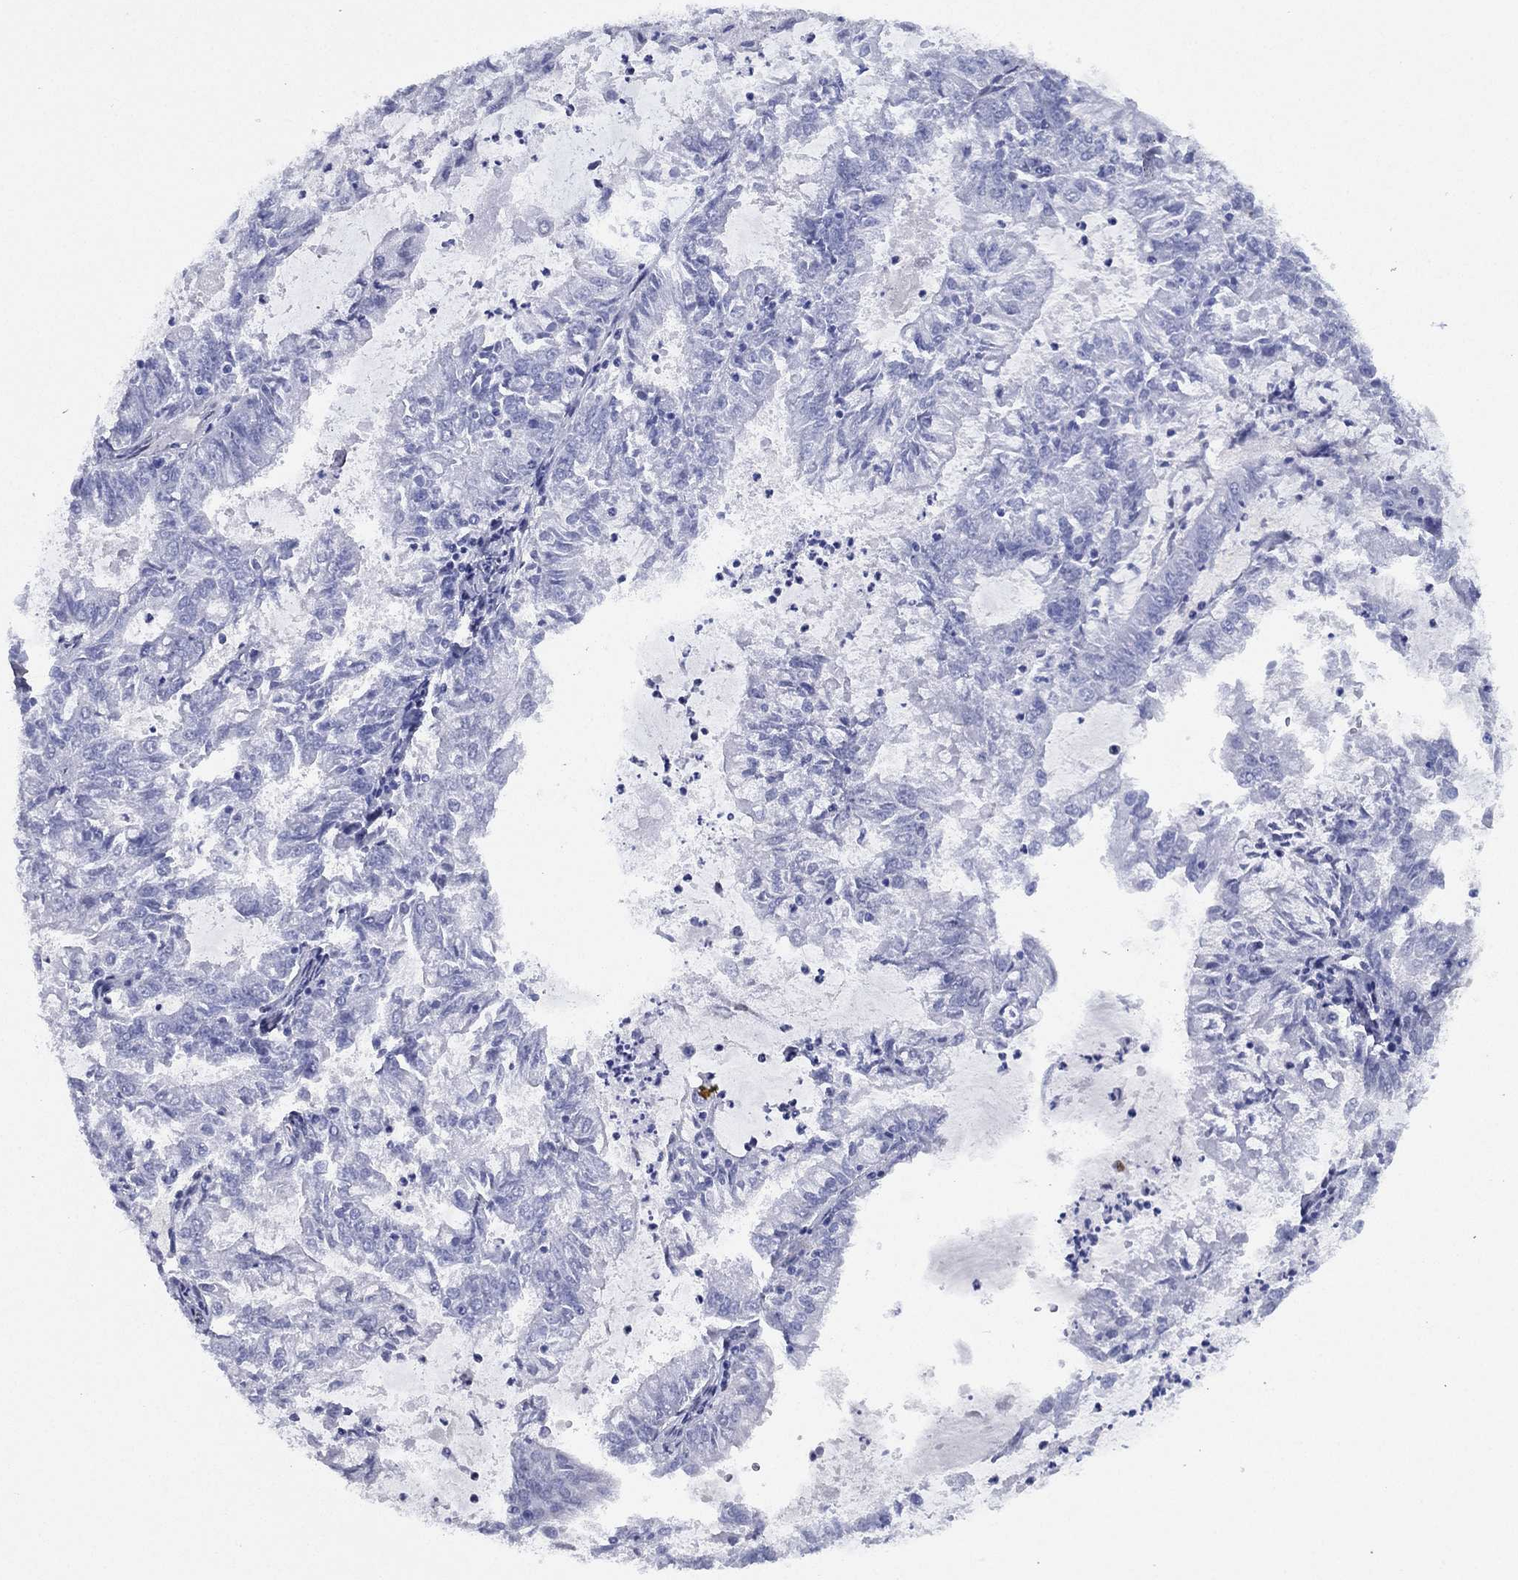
{"staining": {"intensity": "negative", "quantity": "none", "location": "none"}, "tissue": "endometrial cancer", "cell_type": "Tumor cells", "image_type": "cancer", "snomed": [{"axis": "morphology", "description": "Adenocarcinoma, NOS"}, {"axis": "topography", "description": "Endometrium"}], "caption": "IHC image of neoplastic tissue: human adenocarcinoma (endometrial) stained with DAB demonstrates no significant protein positivity in tumor cells.", "gene": "MAS1", "patient": {"sex": "female", "age": 57}}